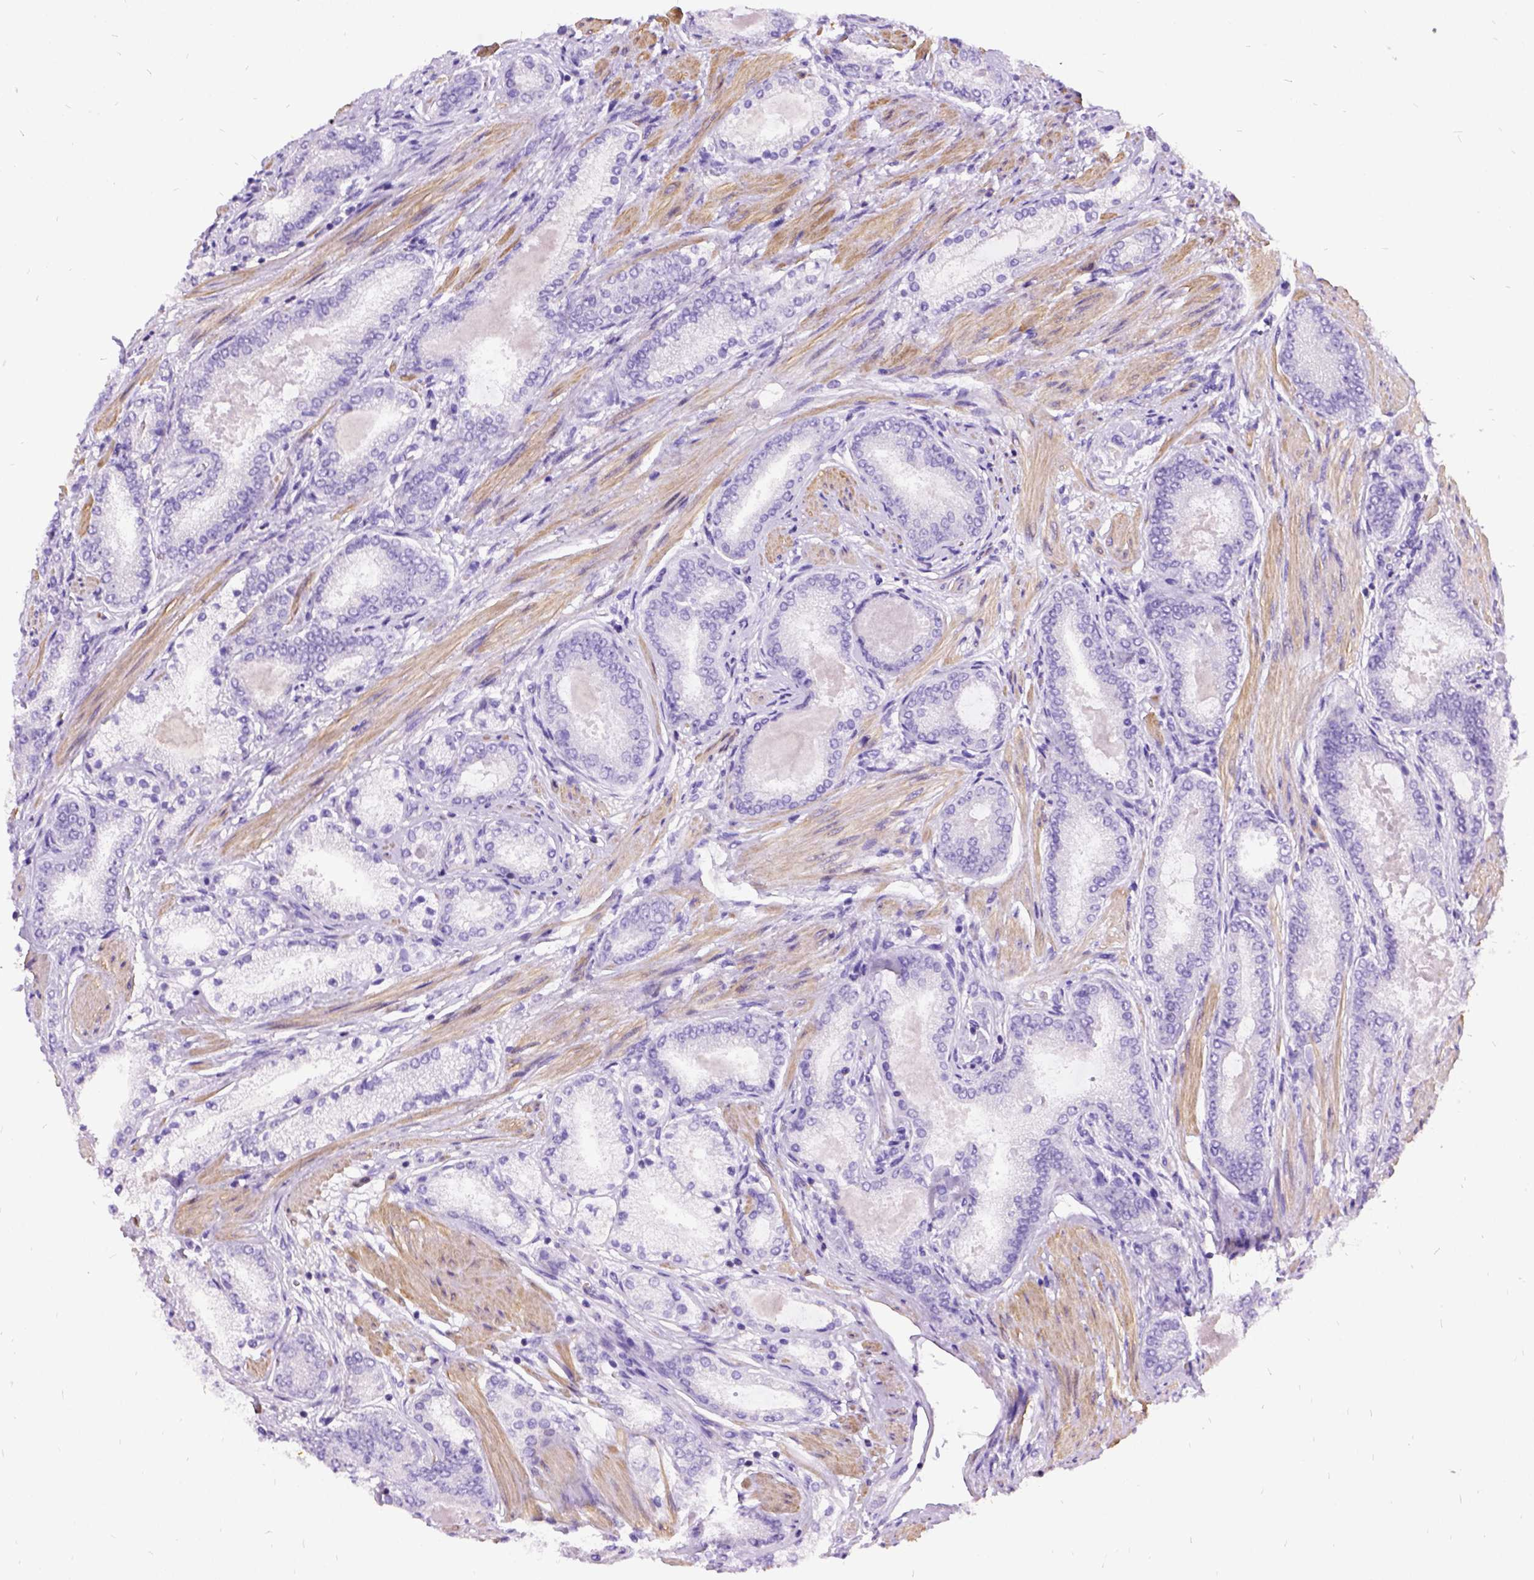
{"staining": {"intensity": "negative", "quantity": "none", "location": "none"}, "tissue": "prostate cancer", "cell_type": "Tumor cells", "image_type": "cancer", "snomed": [{"axis": "morphology", "description": "Adenocarcinoma, High grade"}, {"axis": "topography", "description": "Prostate"}], "caption": "Protein analysis of prostate cancer (high-grade adenocarcinoma) exhibits no significant staining in tumor cells.", "gene": "PRG2", "patient": {"sex": "male", "age": 63}}